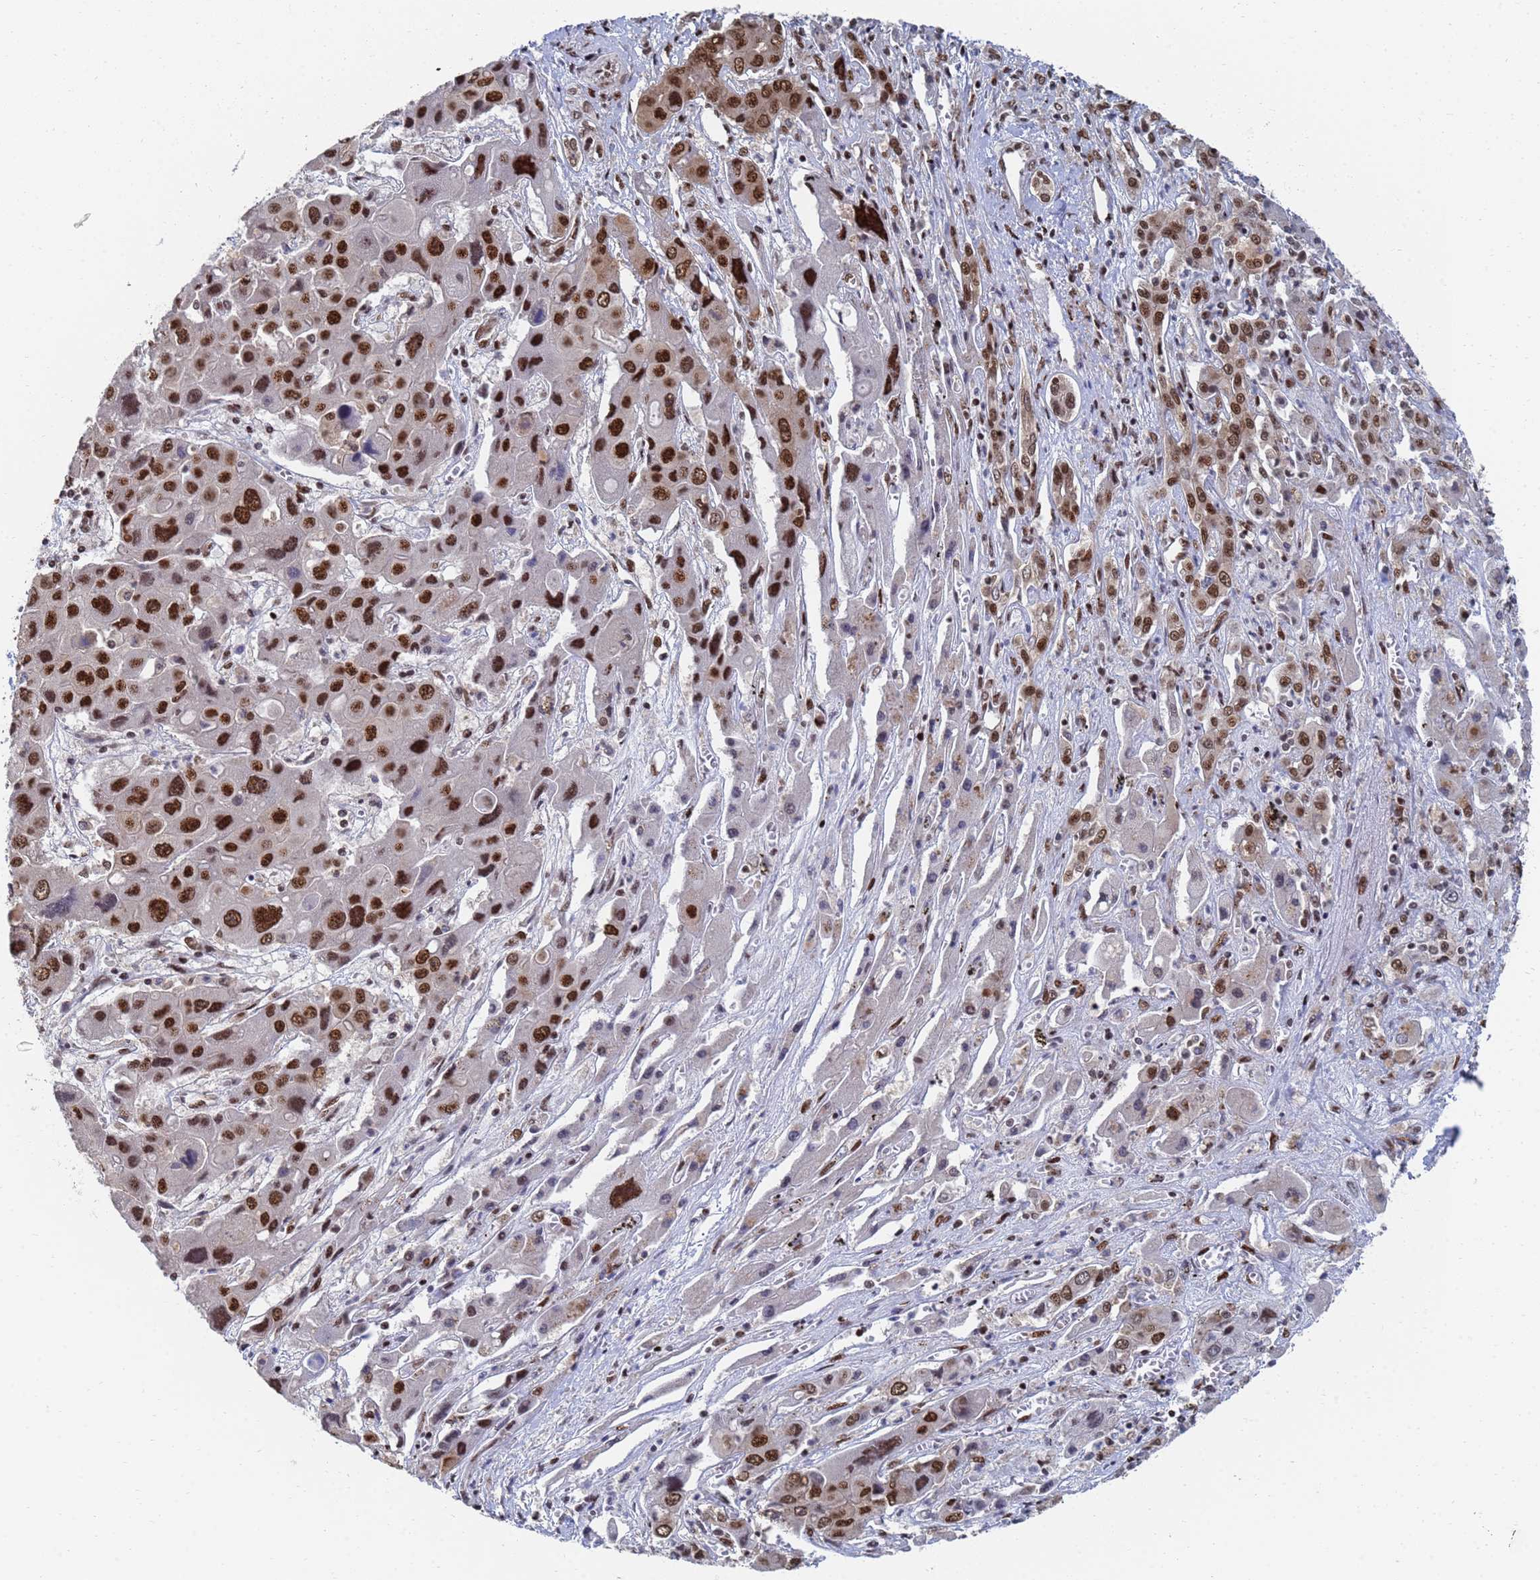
{"staining": {"intensity": "strong", "quantity": ">75%", "location": "nuclear"}, "tissue": "liver cancer", "cell_type": "Tumor cells", "image_type": "cancer", "snomed": [{"axis": "morphology", "description": "Cholangiocarcinoma"}, {"axis": "topography", "description": "Liver"}], "caption": "Liver cancer (cholangiocarcinoma) stained for a protein demonstrates strong nuclear positivity in tumor cells. (DAB (3,3'-diaminobenzidine) = brown stain, brightfield microscopy at high magnification).", "gene": "AP5Z1", "patient": {"sex": "male", "age": 67}}